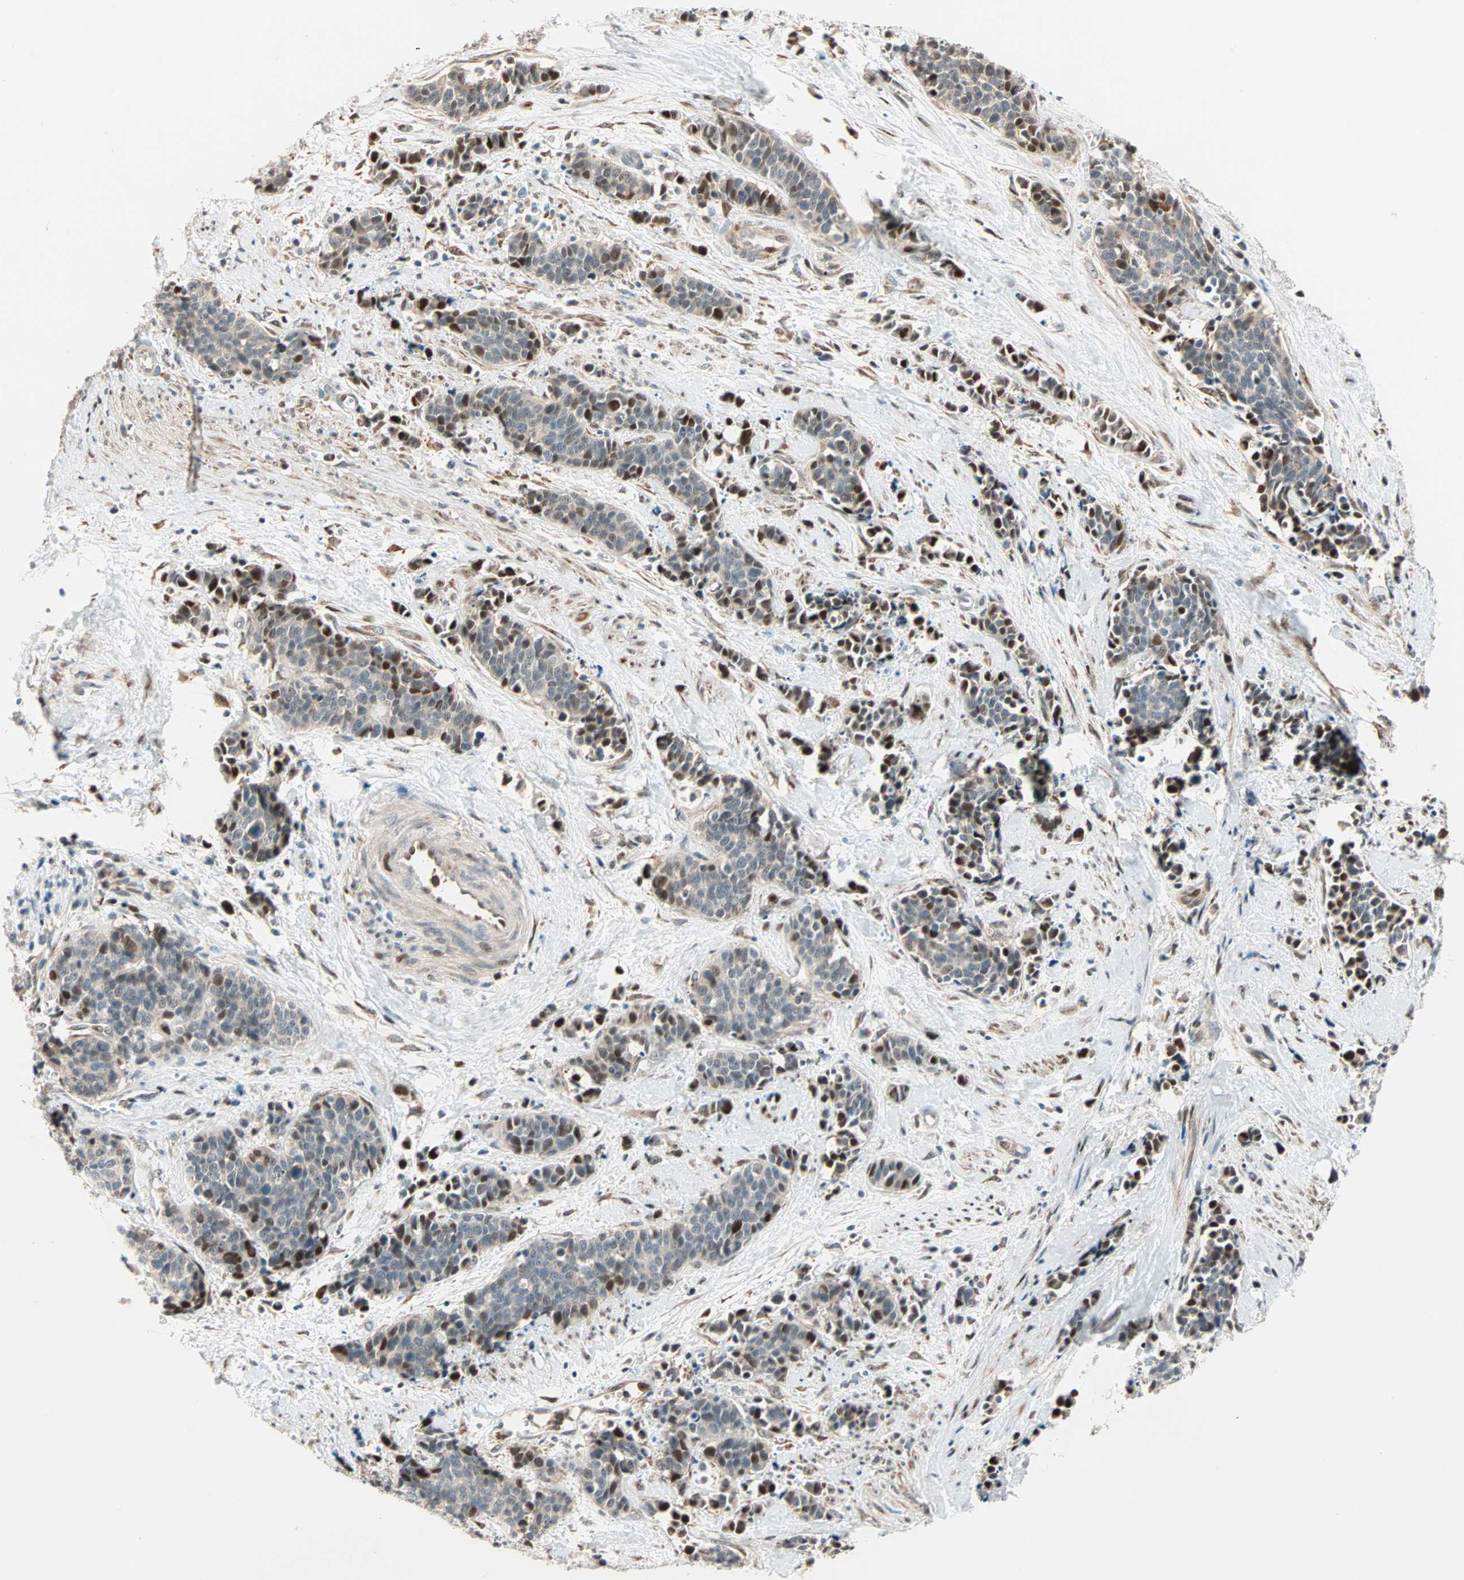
{"staining": {"intensity": "strong", "quantity": "25%-75%", "location": "cytoplasmic/membranous,nuclear"}, "tissue": "cervical cancer", "cell_type": "Tumor cells", "image_type": "cancer", "snomed": [{"axis": "morphology", "description": "Squamous cell carcinoma, NOS"}, {"axis": "topography", "description": "Cervix"}], "caption": "A brown stain shows strong cytoplasmic/membranous and nuclear expression of a protein in human cervical cancer (squamous cell carcinoma) tumor cells.", "gene": "HECW1", "patient": {"sex": "female", "age": 35}}